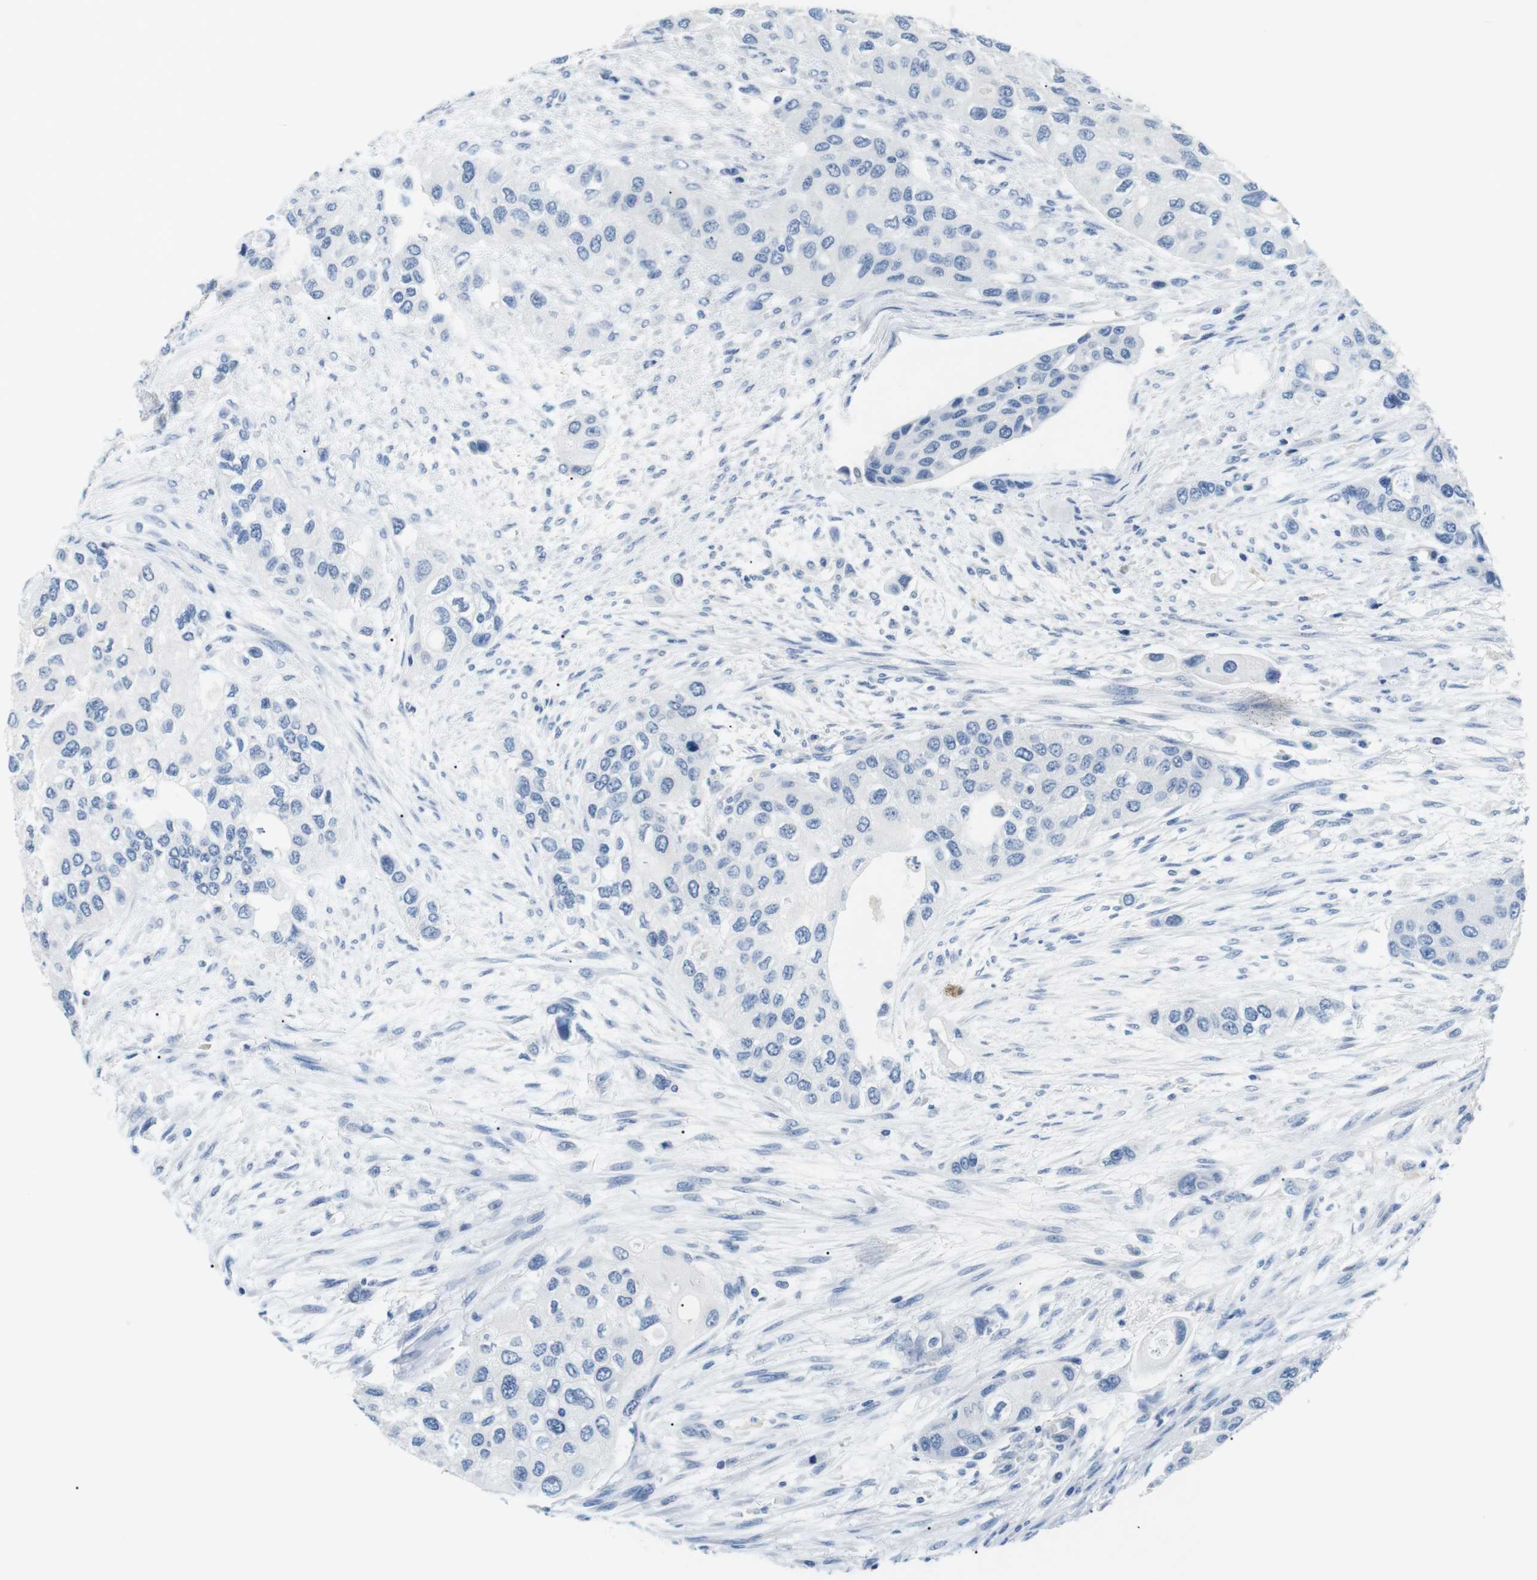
{"staining": {"intensity": "negative", "quantity": "none", "location": "none"}, "tissue": "urothelial cancer", "cell_type": "Tumor cells", "image_type": "cancer", "snomed": [{"axis": "morphology", "description": "Urothelial carcinoma, High grade"}, {"axis": "topography", "description": "Urinary bladder"}], "caption": "A high-resolution photomicrograph shows IHC staining of urothelial cancer, which shows no significant expression in tumor cells.", "gene": "FCGRT", "patient": {"sex": "female", "age": 56}}